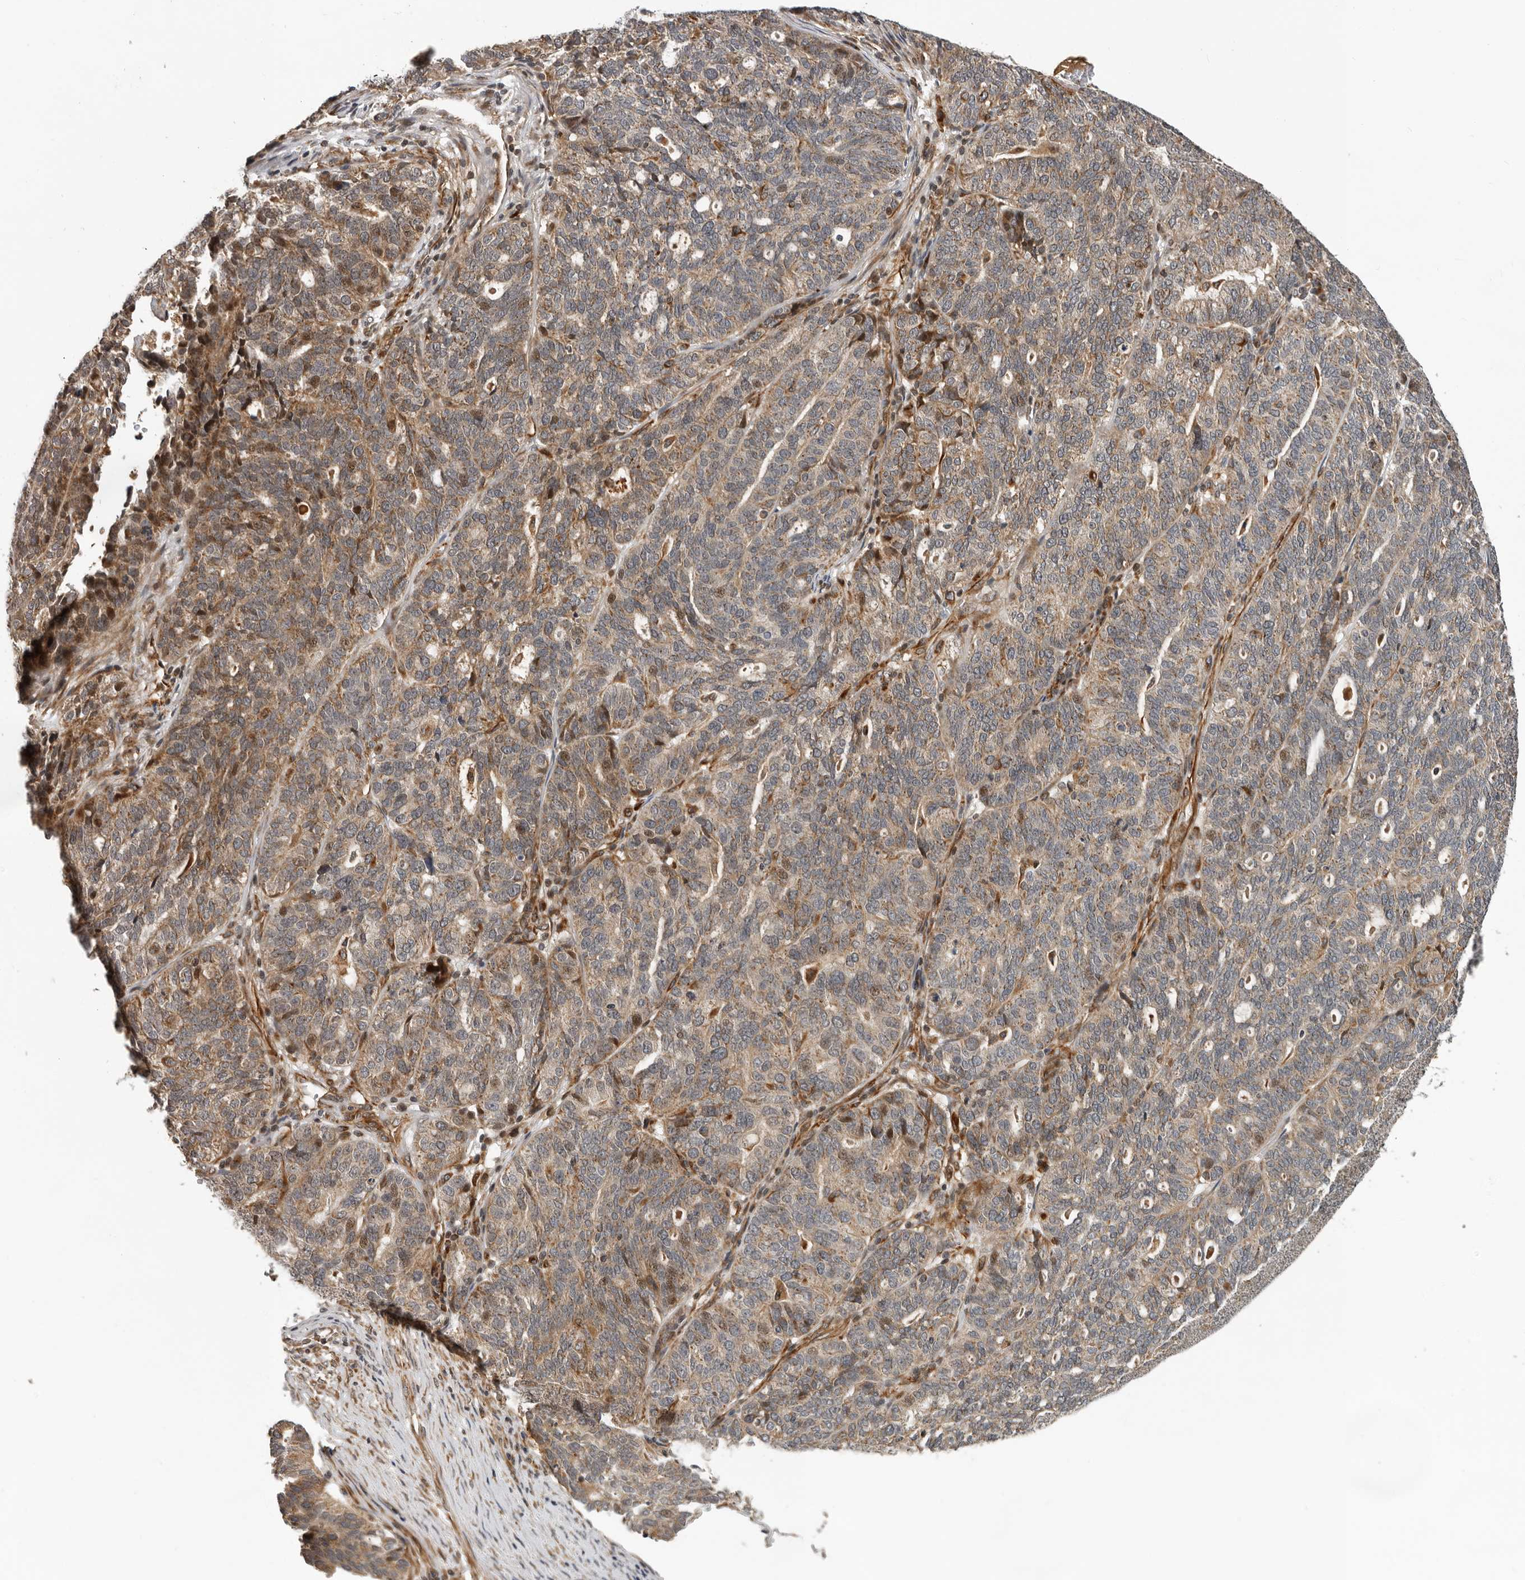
{"staining": {"intensity": "weak", "quantity": ">75%", "location": "cytoplasmic/membranous"}, "tissue": "ovarian cancer", "cell_type": "Tumor cells", "image_type": "cancer", "snomed": [{"axis": "morphology", "description": "Cystadenocarcinoma, serous, NOS"}, {"axis": "topography", "description": "Ovary"}], "caption": "Human ovarian cancer stained with a protein marker shows weak staining in tumor cells.", "gene": "RNF157", "patient": {"sex": "female", "age": 59}}